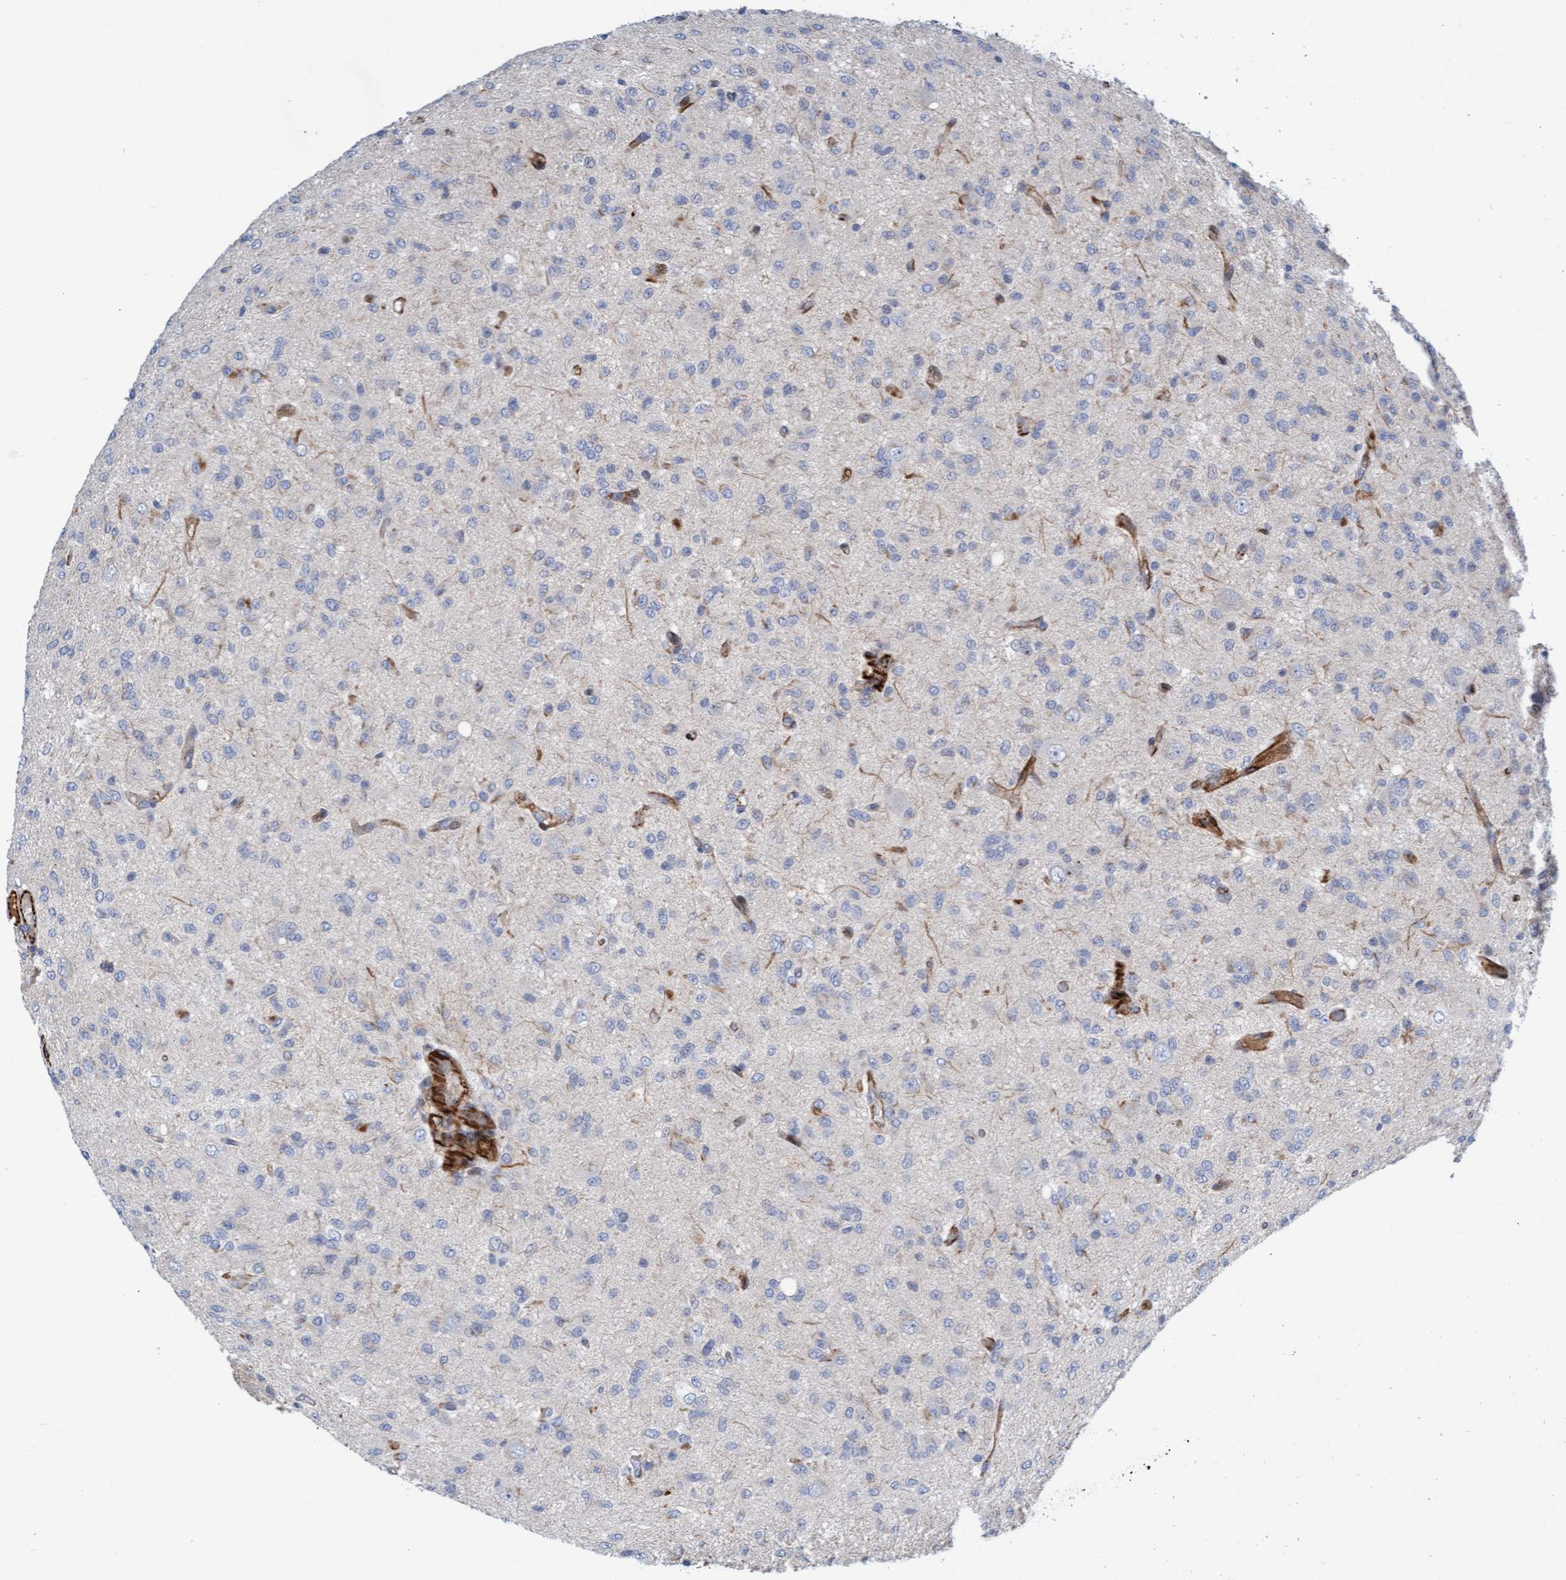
{"staining": {"intensity": "negative", "quantity": "none", "location": "none"}, "tissue": "glioma", "cell_type": "Tumor cells", "image_type": "cancer", "snomed": [{"axis": "morphology", "description": "Glioma, malignant, High grade"}, {"axis": "topography", "description": "Brain"}], "caption": "DAB (3,3'-diaminobenzidine) immunohistochemical staining of malignant glioma (high-grade) exhibits no significant staining in tumor cells. (Brightfield microscopy of DAB immunohistochemistry at high magnification).", "gene": "POLG2", "patient": {"sex": "female", "age": 59}}